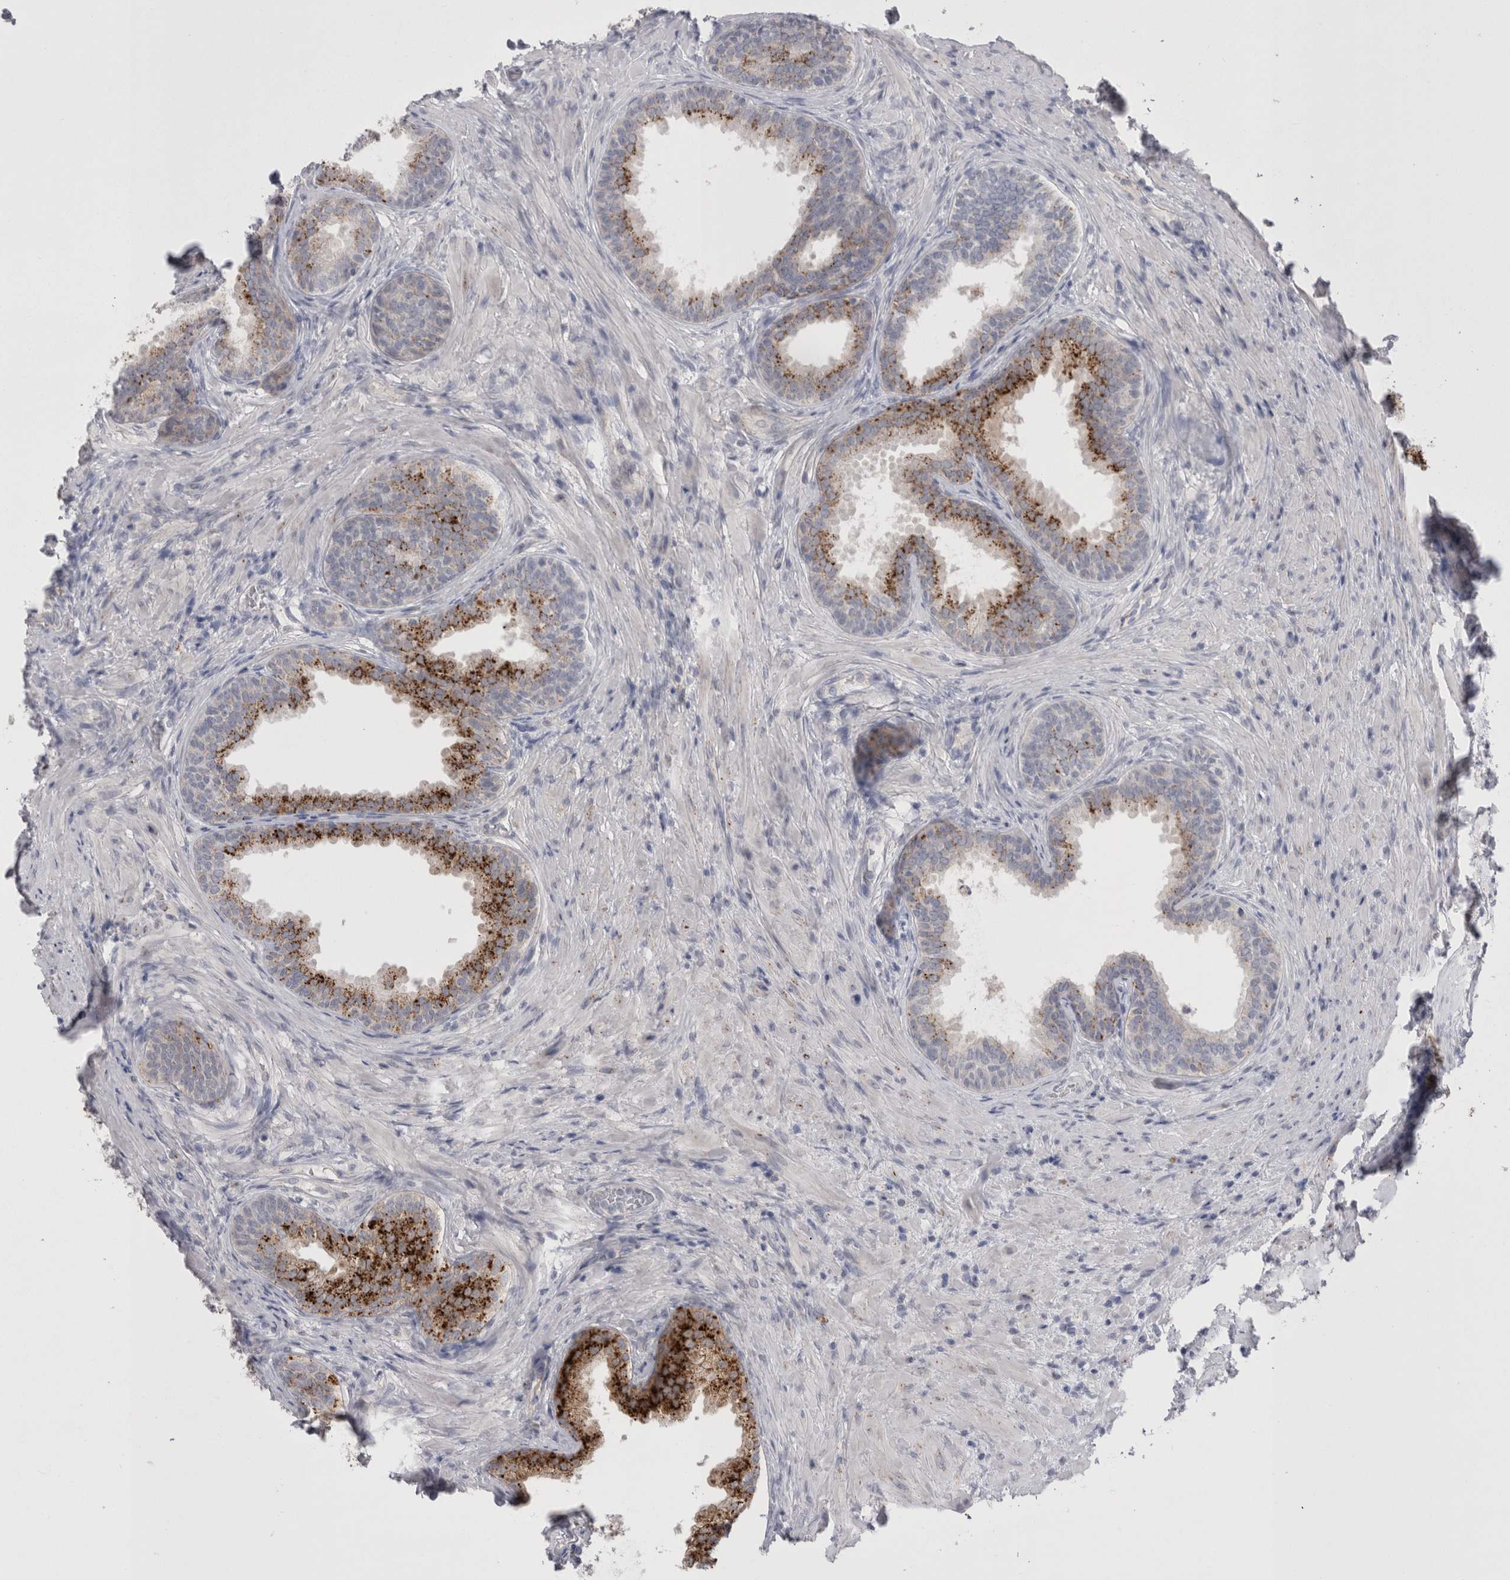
{"staining": {"intensity": "strong", "quantity": "25%-75%", "location": "cytoplasmic/membranous"}, "tissue": "prostate", "cell_type": "Glandular cells", "image_type": "normal", "snomed": [{"axis": "morphology", "description": "Normal tissue, NOS"}, {"axis": "topography", "description": "Prostate"}], "caption": "This is a micrograph of immunohistochemistry (IHC) staining of unremarkable prostate, which shows strong expression in the cytoplasmic/membranous of glandular cells.", "gene": "EPDR1", "patient": {"sex": "male", "age": 76}}